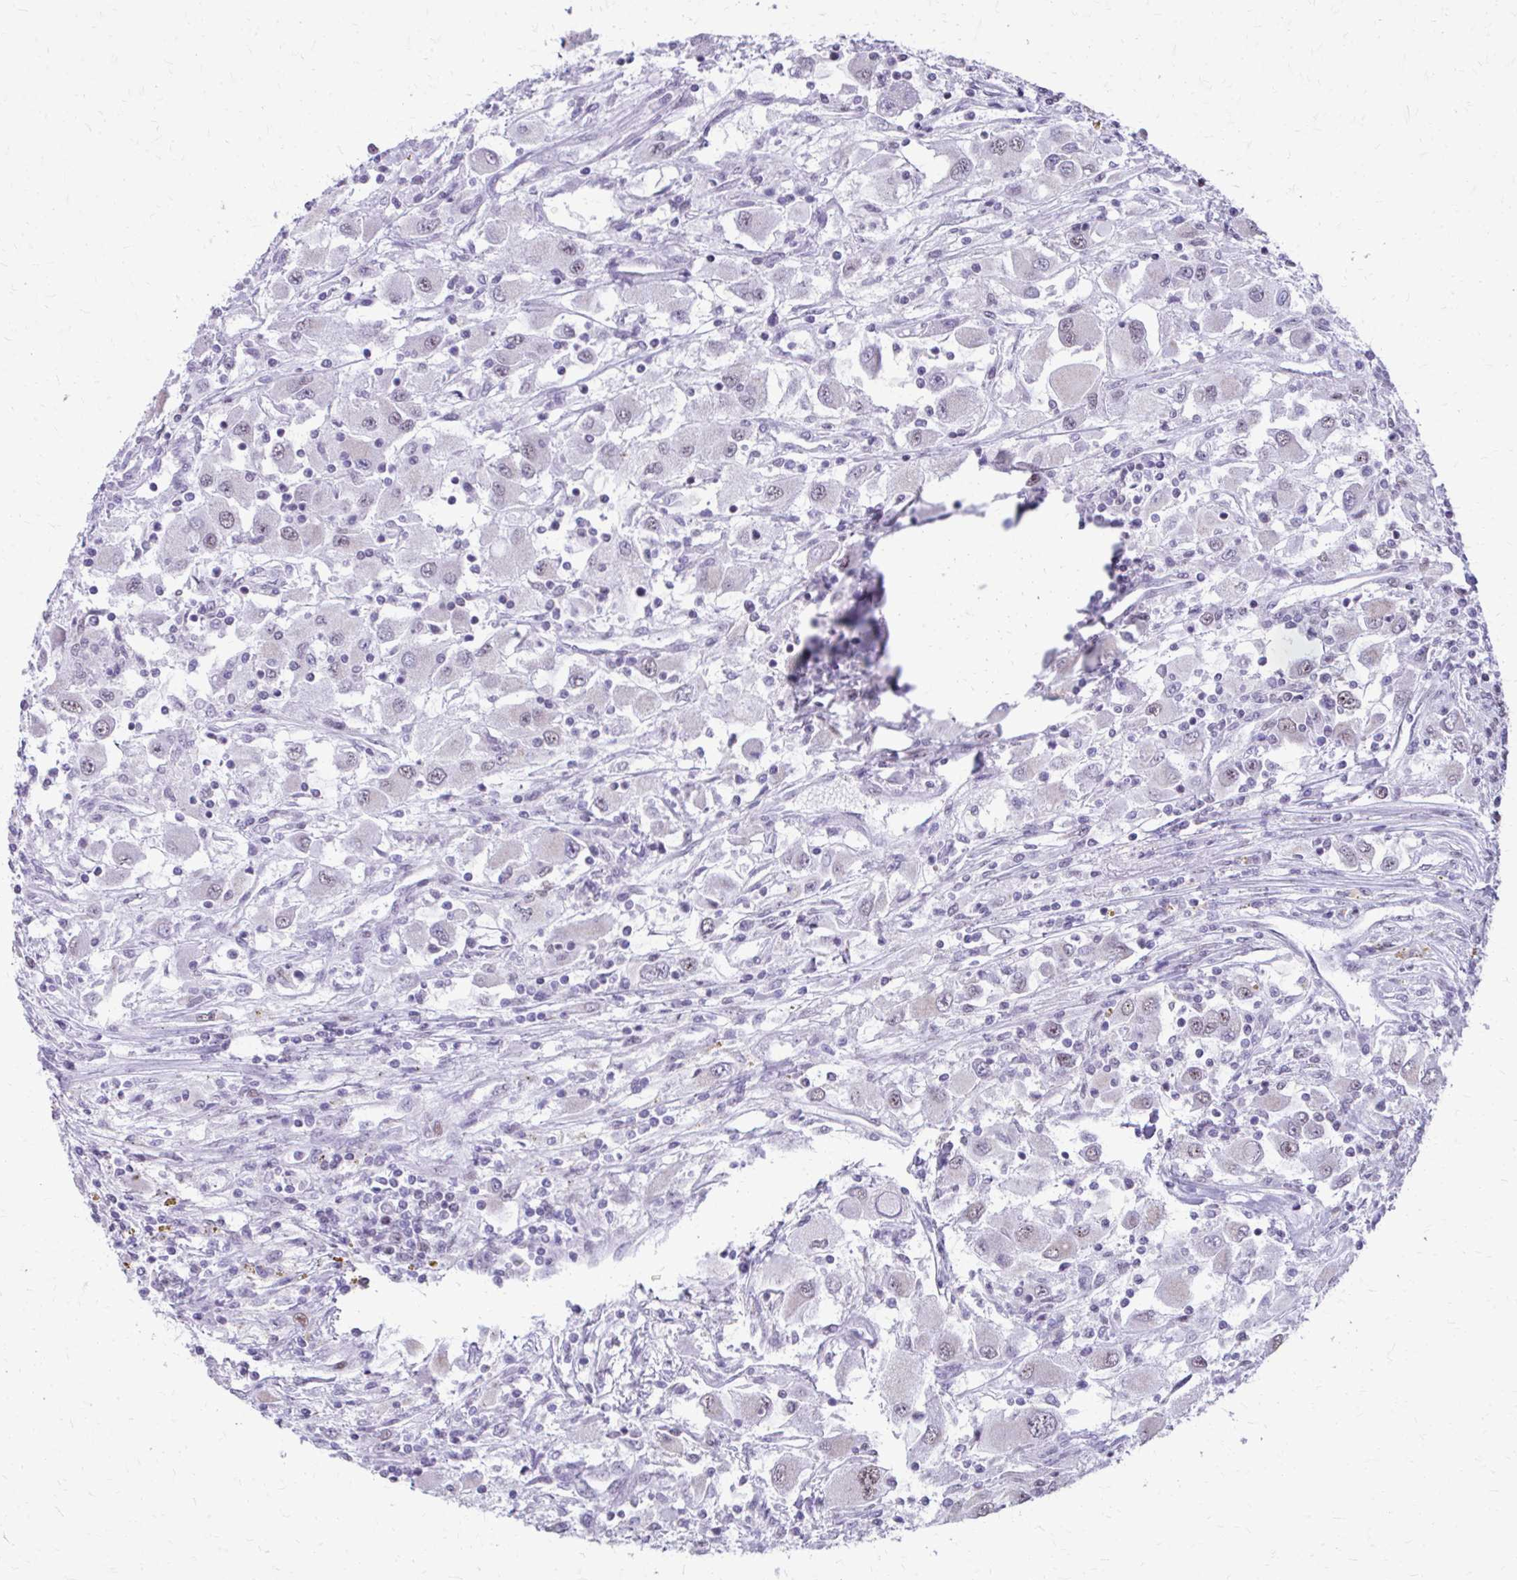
{"staining": {"intensity": "weak", "quantity": "<25%", "location": "nuclear"}, "tissue": "renal cancer", "cell_type": "Tumor cells", "image_type": "cancer", "snomed": [{"axis": "morphology", "description": "Adenocarcinoma, NOS"}, {"axis": "topography", "description": "Kidney"}], "caption": "An image of human adenocarcinoma (renal) is negative for staining in tumor cells.", "gene": "SS18", "patient": {"sex": "female", "age": 67}}